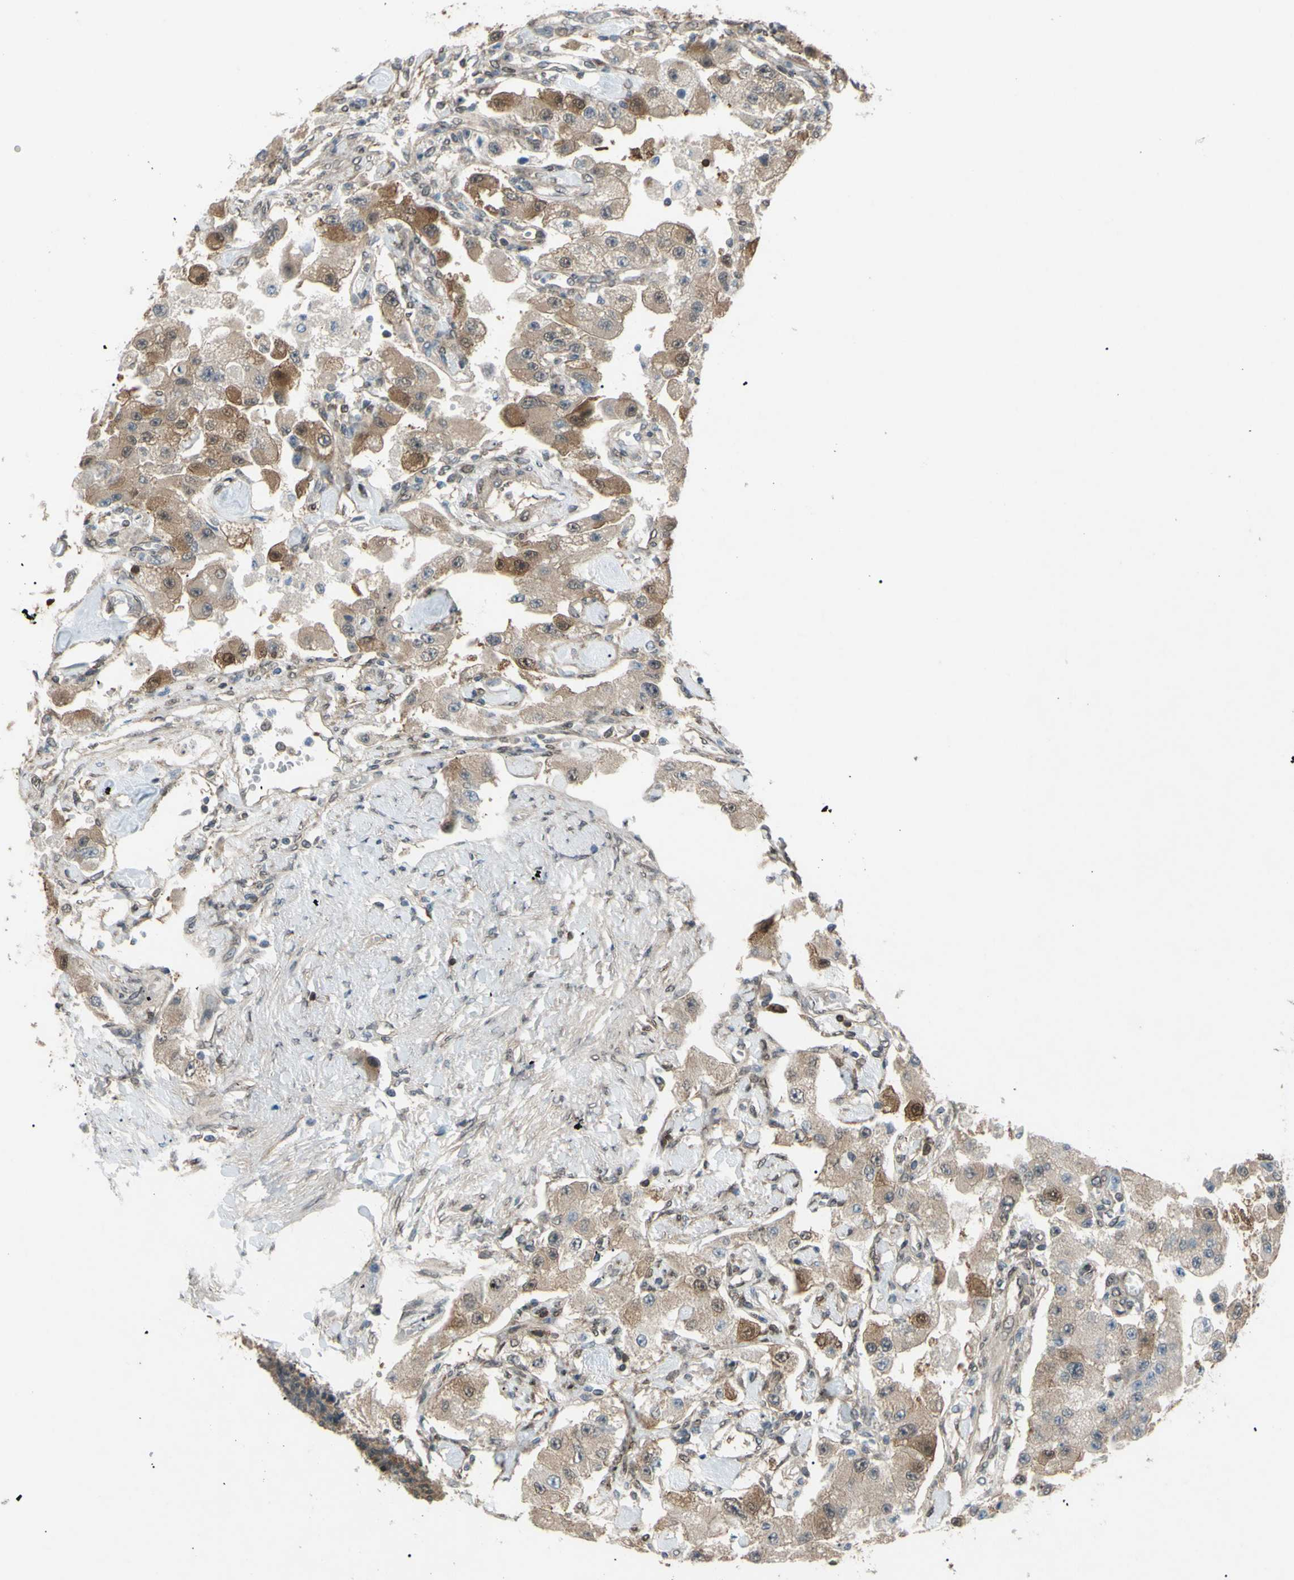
{"staining": {"intensity": "weak", "quantity": ">75%", "location": "cytoplasmic/membranous"}, "tissue": "carcinoid", "cell_type": "Tumor cells", "image_type": "cancer", "snomed": [{"axis": "morphology", "description": "Carcinoid, malignant, NOS"}, {"axis": "topography", "description": "Pancreas"}], "caption": "A photomicrograph showing weak cytoplasmic/membranous positivity in approximately >75% of tumor cells in carcinoid, as visualized by brown immunohistochemical staining.", "gene": "YWHAQ", "patient": {"sex": "male", "age": 41}}